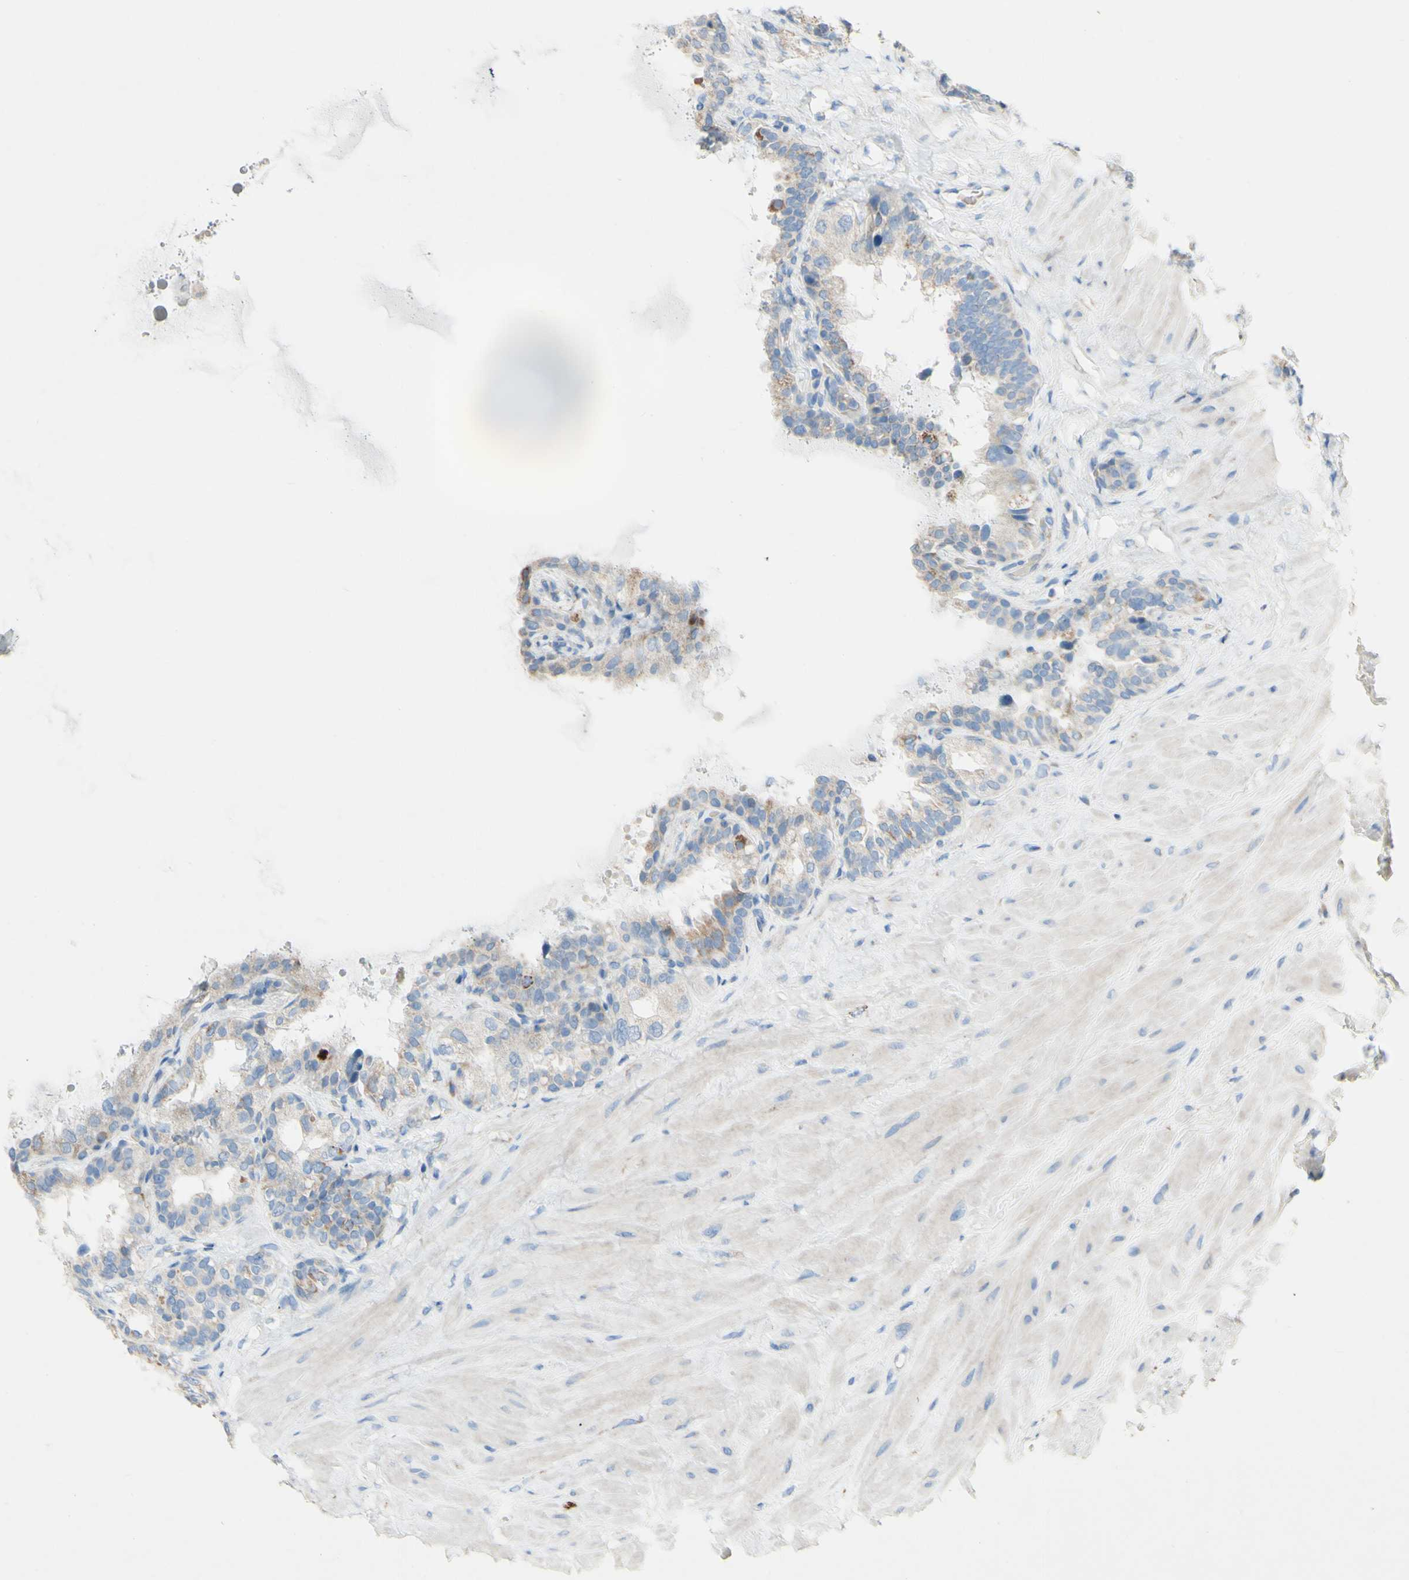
{"staining": {"intensity": "moderate", "quantity": "<25%", "location": "cytoplasmic/membranous"}, "tissue": "seminal vesicle", "cell_type": "Glandular cells", "image_type": "normal", "snomed": [{"axis": "morphology", "description": "Normal tissue, NOS"}, {"axis": "topography", "description": "Seminal veicle"}], "caption": "Glandular cells display low levels of moderate cytoplasmic/membranous positivity in about <25% of cells in normal human seminal vesicle. The staining was performed using DAB (3,3'-diaminobenzidine), with brown indicating positive protein expression. Nuclei are stained blue with hematoxylin.", "gene": "ACADL", "patient": {"sex": "male", "age": 68}}